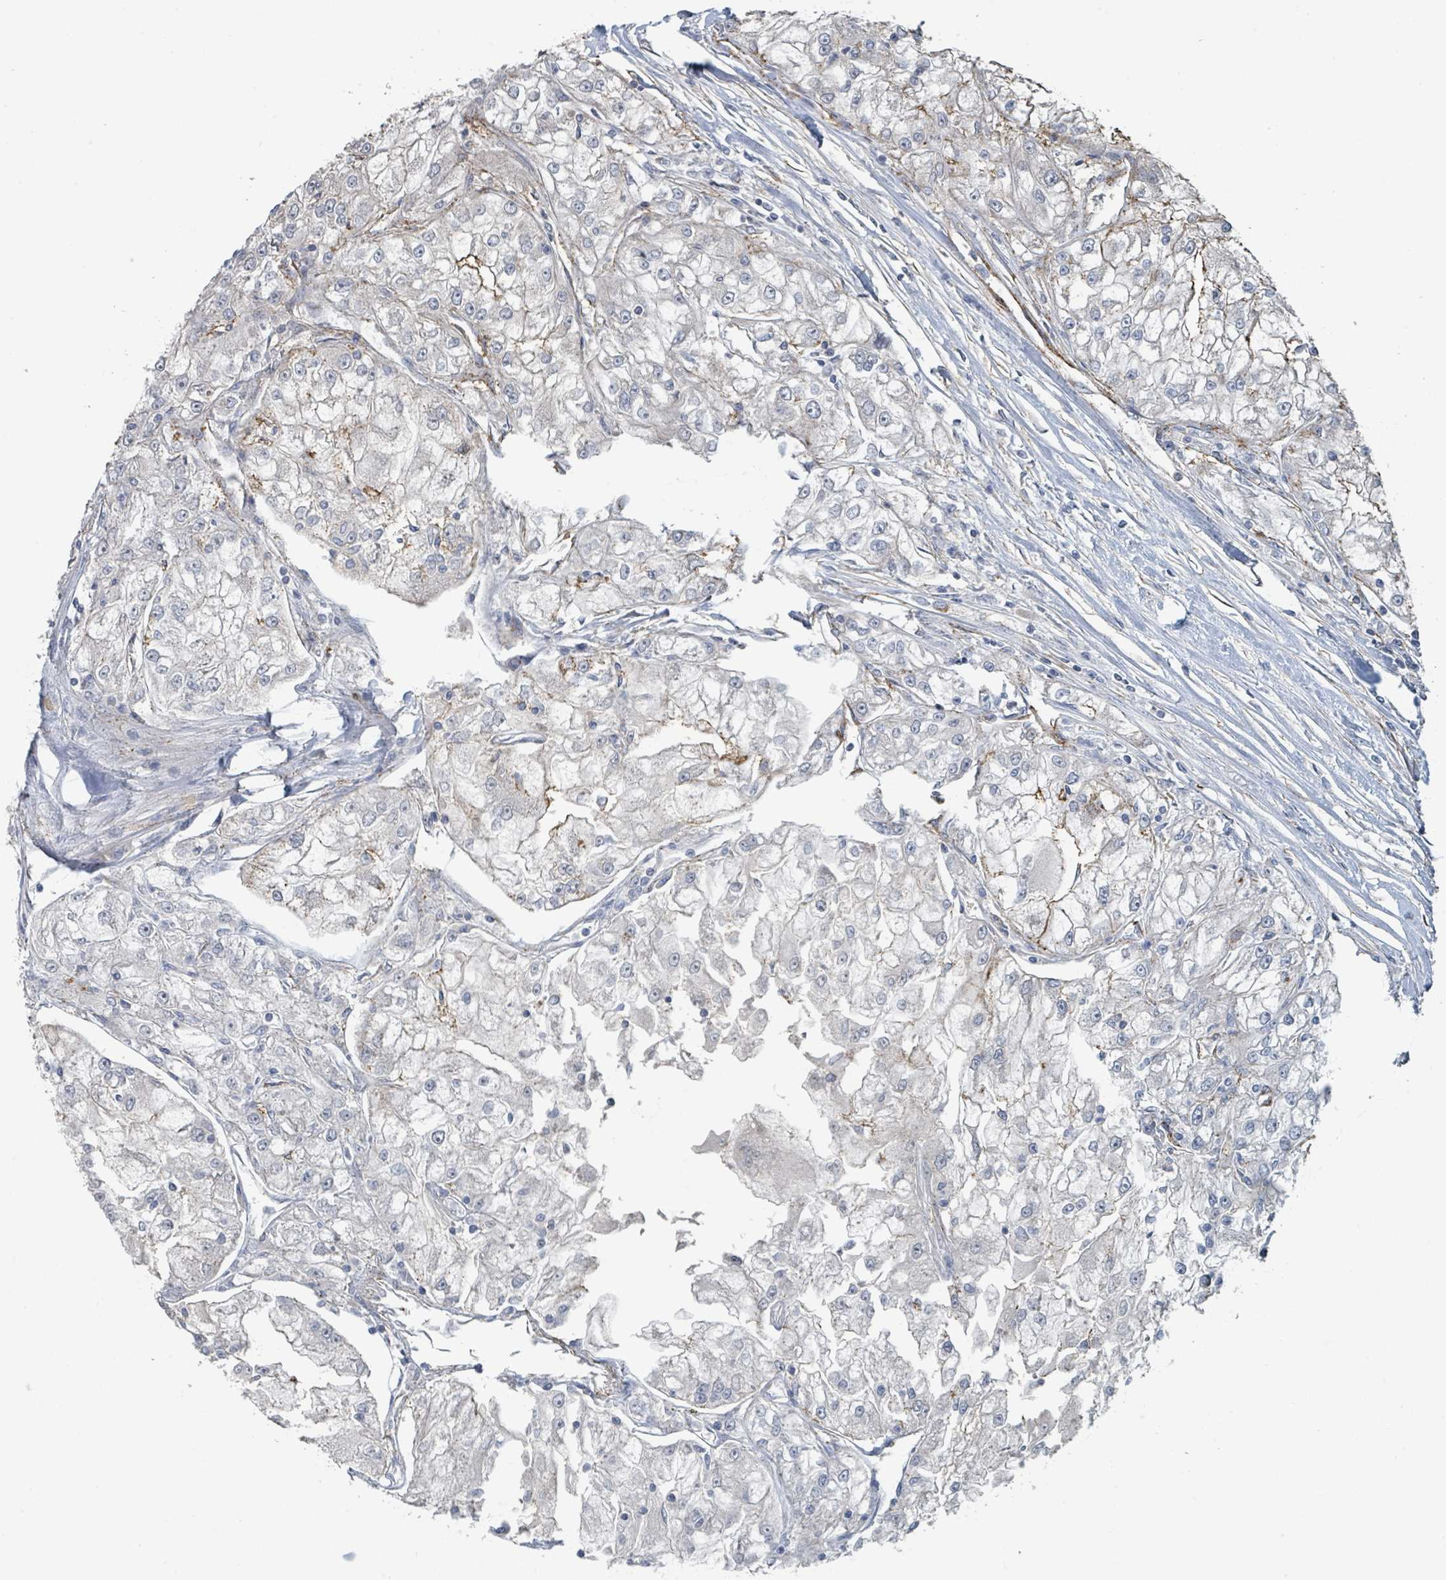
{"staining": {"intensity": "moderate", "quantity": "<25%", "location": "cytoplasmic/membranous"}, "tissue": "renal cancer", "cell_type": "Tumor cells", "image_type": "cancer", "snomed": [{"axis": "morphology", "description": "Adenocarcinoma, NOS"}, {"axis": "topography", "description": "Kidney"}], "caption": "Immunohistochemical staining of human renal cancer exhibits low levels of moderate cytoplasmic/membranous protein positivity in about <25% of tumor cells.", "gene": "LRRC42", "patient": {"sex": "female", "age": 72}}